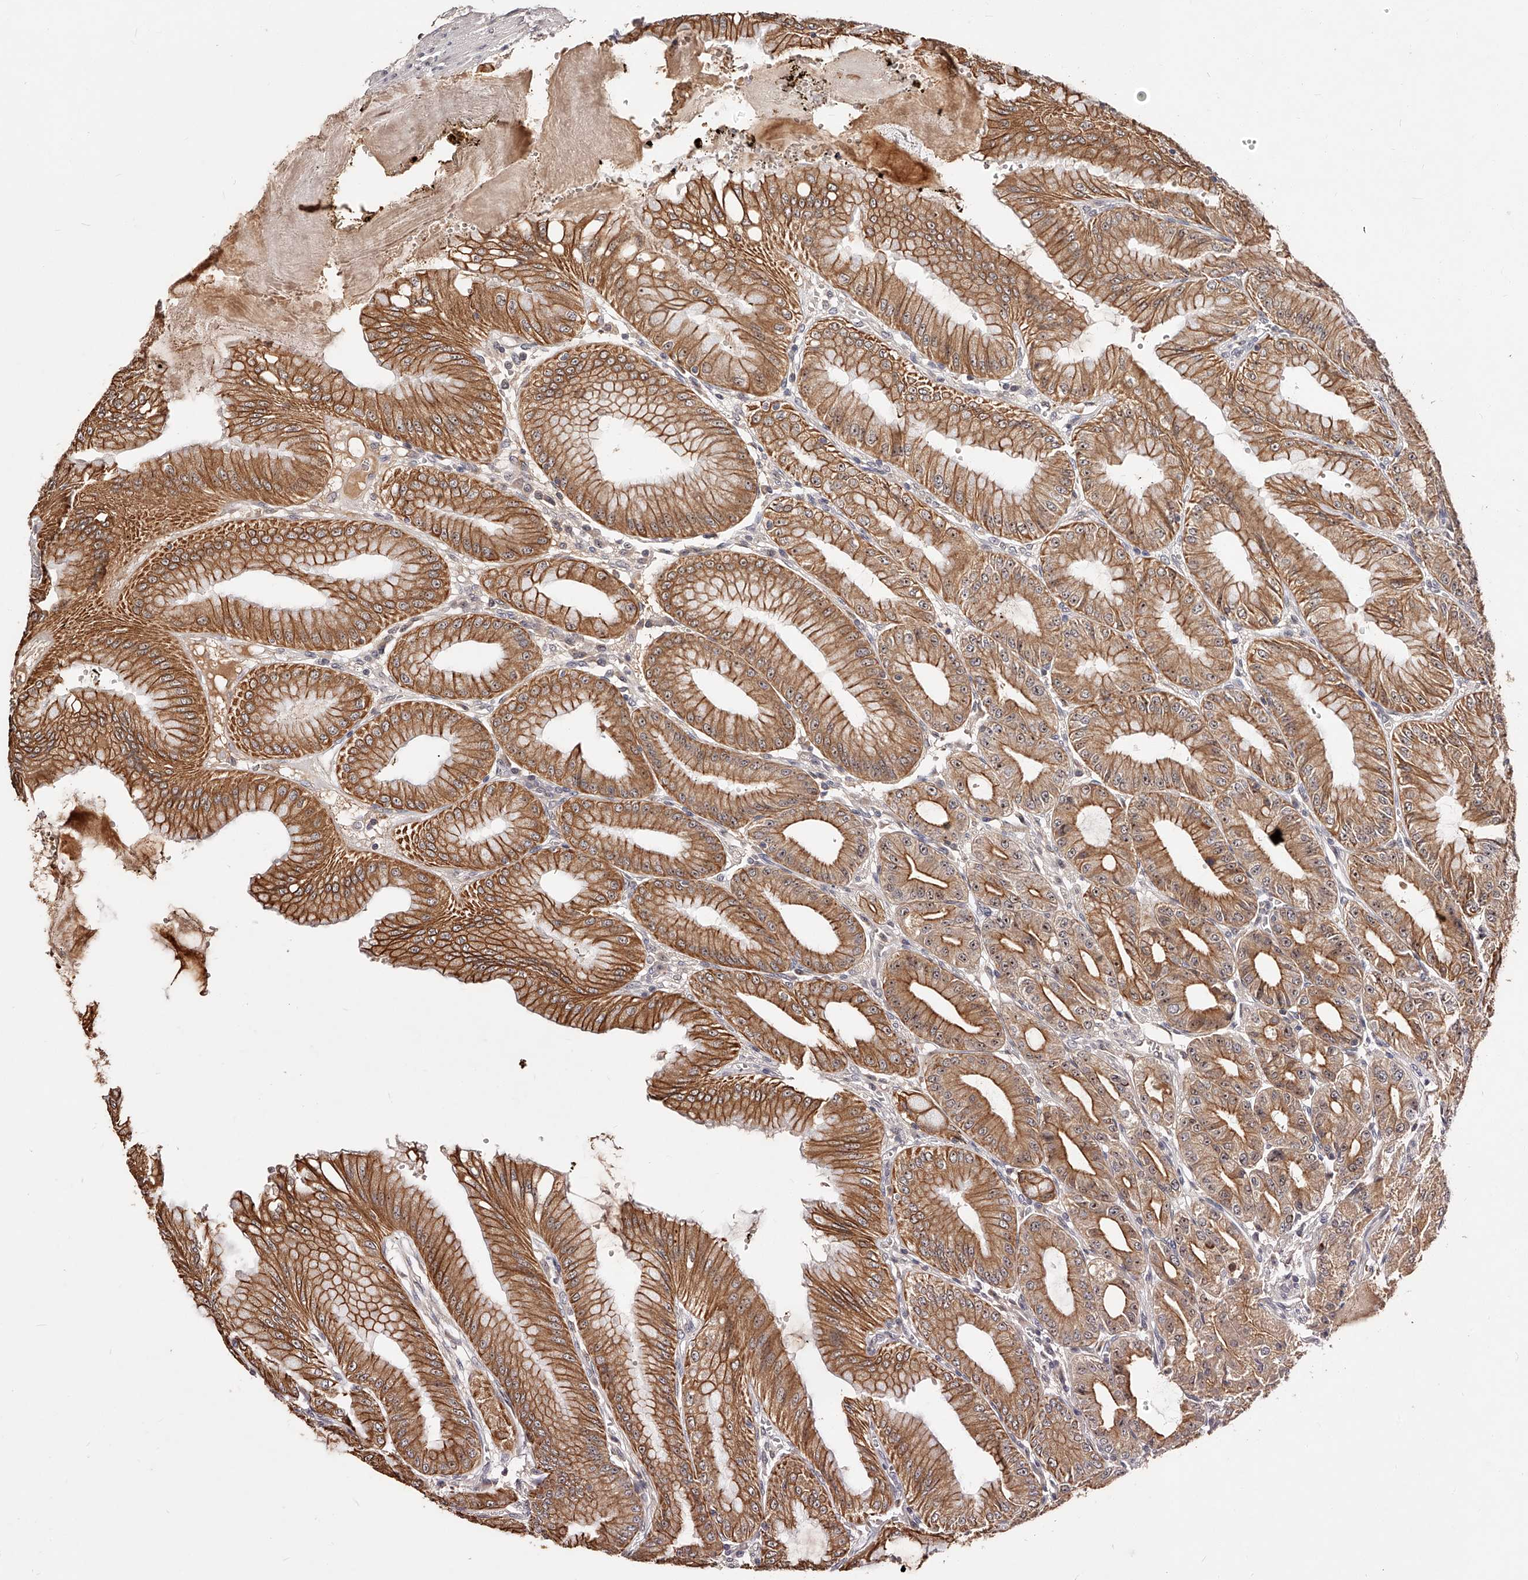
{"staining": {"intensity": "moderate", "quantity": ">75%", "location": "cytoplasmic/membranous"}, "tissue": "stomach", "cell_type": "Glandular cells", "image_type": "normal", "snomed": [{"axis": "morphology", "description": "Normal tissue, NOS"}, {"axis": "topography", "description": "Stomach, lower"}], "caption": "Brown immunohistochemical staining in unremarkable stomach shows moderate cytoplasmic/membranous expression in about >75% of glandular cells. Using DAB (3,3'-diaminobenzidine) (brown) and hematoxylin (blue) stains, captured at high magnification using brightfield microscopy.", "gene": "PHACTR1", "patient": {"sex": "male", "age": 71}}